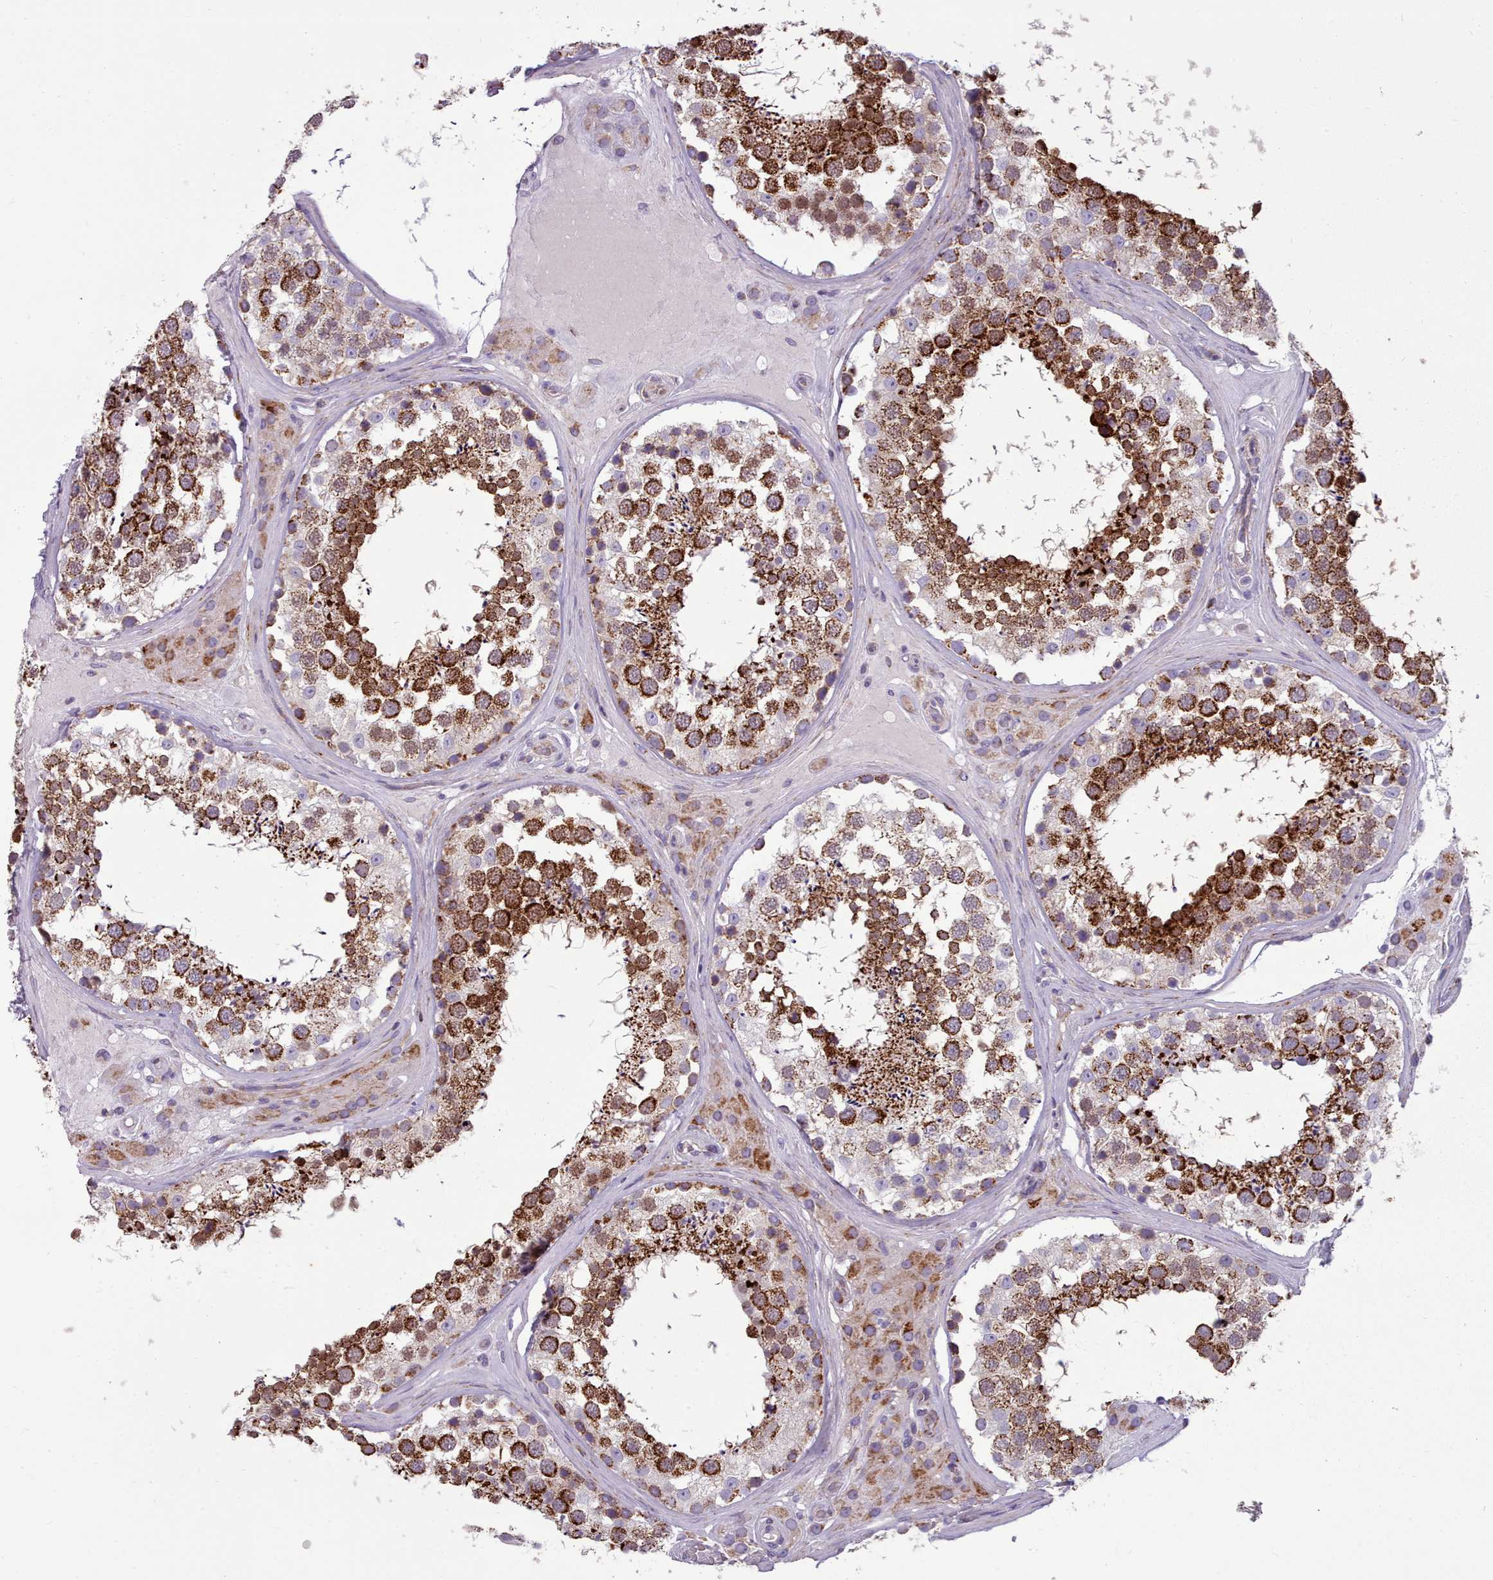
{"staining": {"intensity": "strong", "quantity": ">75%", "location": "cytoplasmic/membranous"}, "tissue": "testis", "cell_type": "Cells in seminiferous ducts", "image_type": "normal", "snomed": [{"axis": "morphology", "description": "Normal tissue, NOS"}, {"axis": "topography", "description": "Testis"}], "caption": "Immunohistochemical staining of normal testis reveals high levels of strong cytoplasmic/membranous expression in approximately >75% of cells in seminiferous ducts. (IHC, brightfield microscopy, high magnification).", "gene": "FKBP10", "patient": {"sex": "male", "age": 46}}